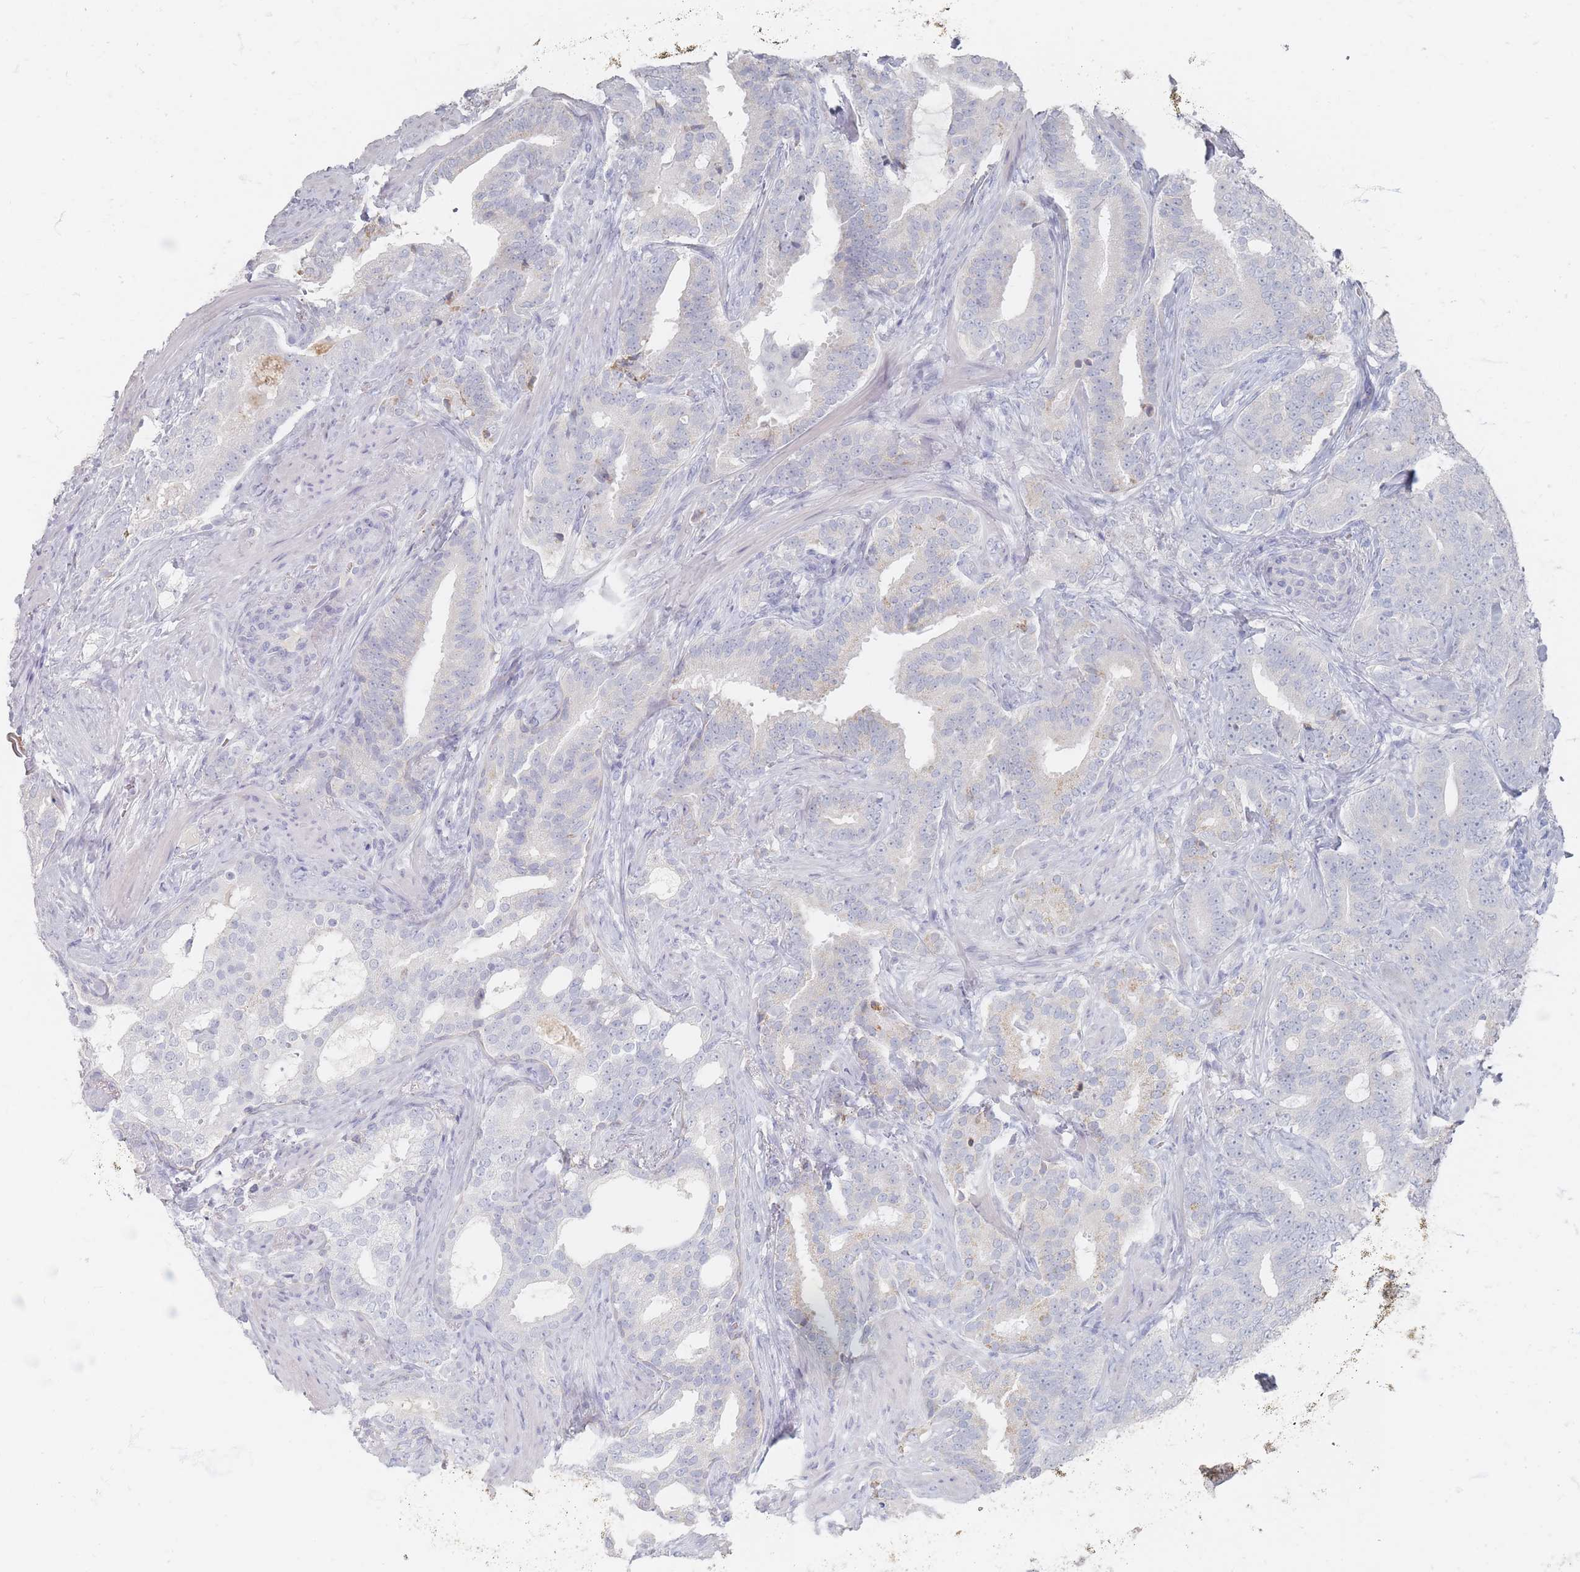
{"staining": {"intensity": "negative", "quantity": "none", "location": "none"}, "tissue": "prostate cancer", "cell_type": "Tumor cells", "image_type": "cancer", "snomed": [{"axis": "morphology", "description": "Adenocarcinoma, High grade"}, {"axis": "topography", "description": "Prostate"}], "caption": "An image of human prostate cancer (high-grade adenocarcinoma) is negative for staining in tumor cells.", "gene": "HELZ2", "patient": {"sex": "male", "age": 64}}